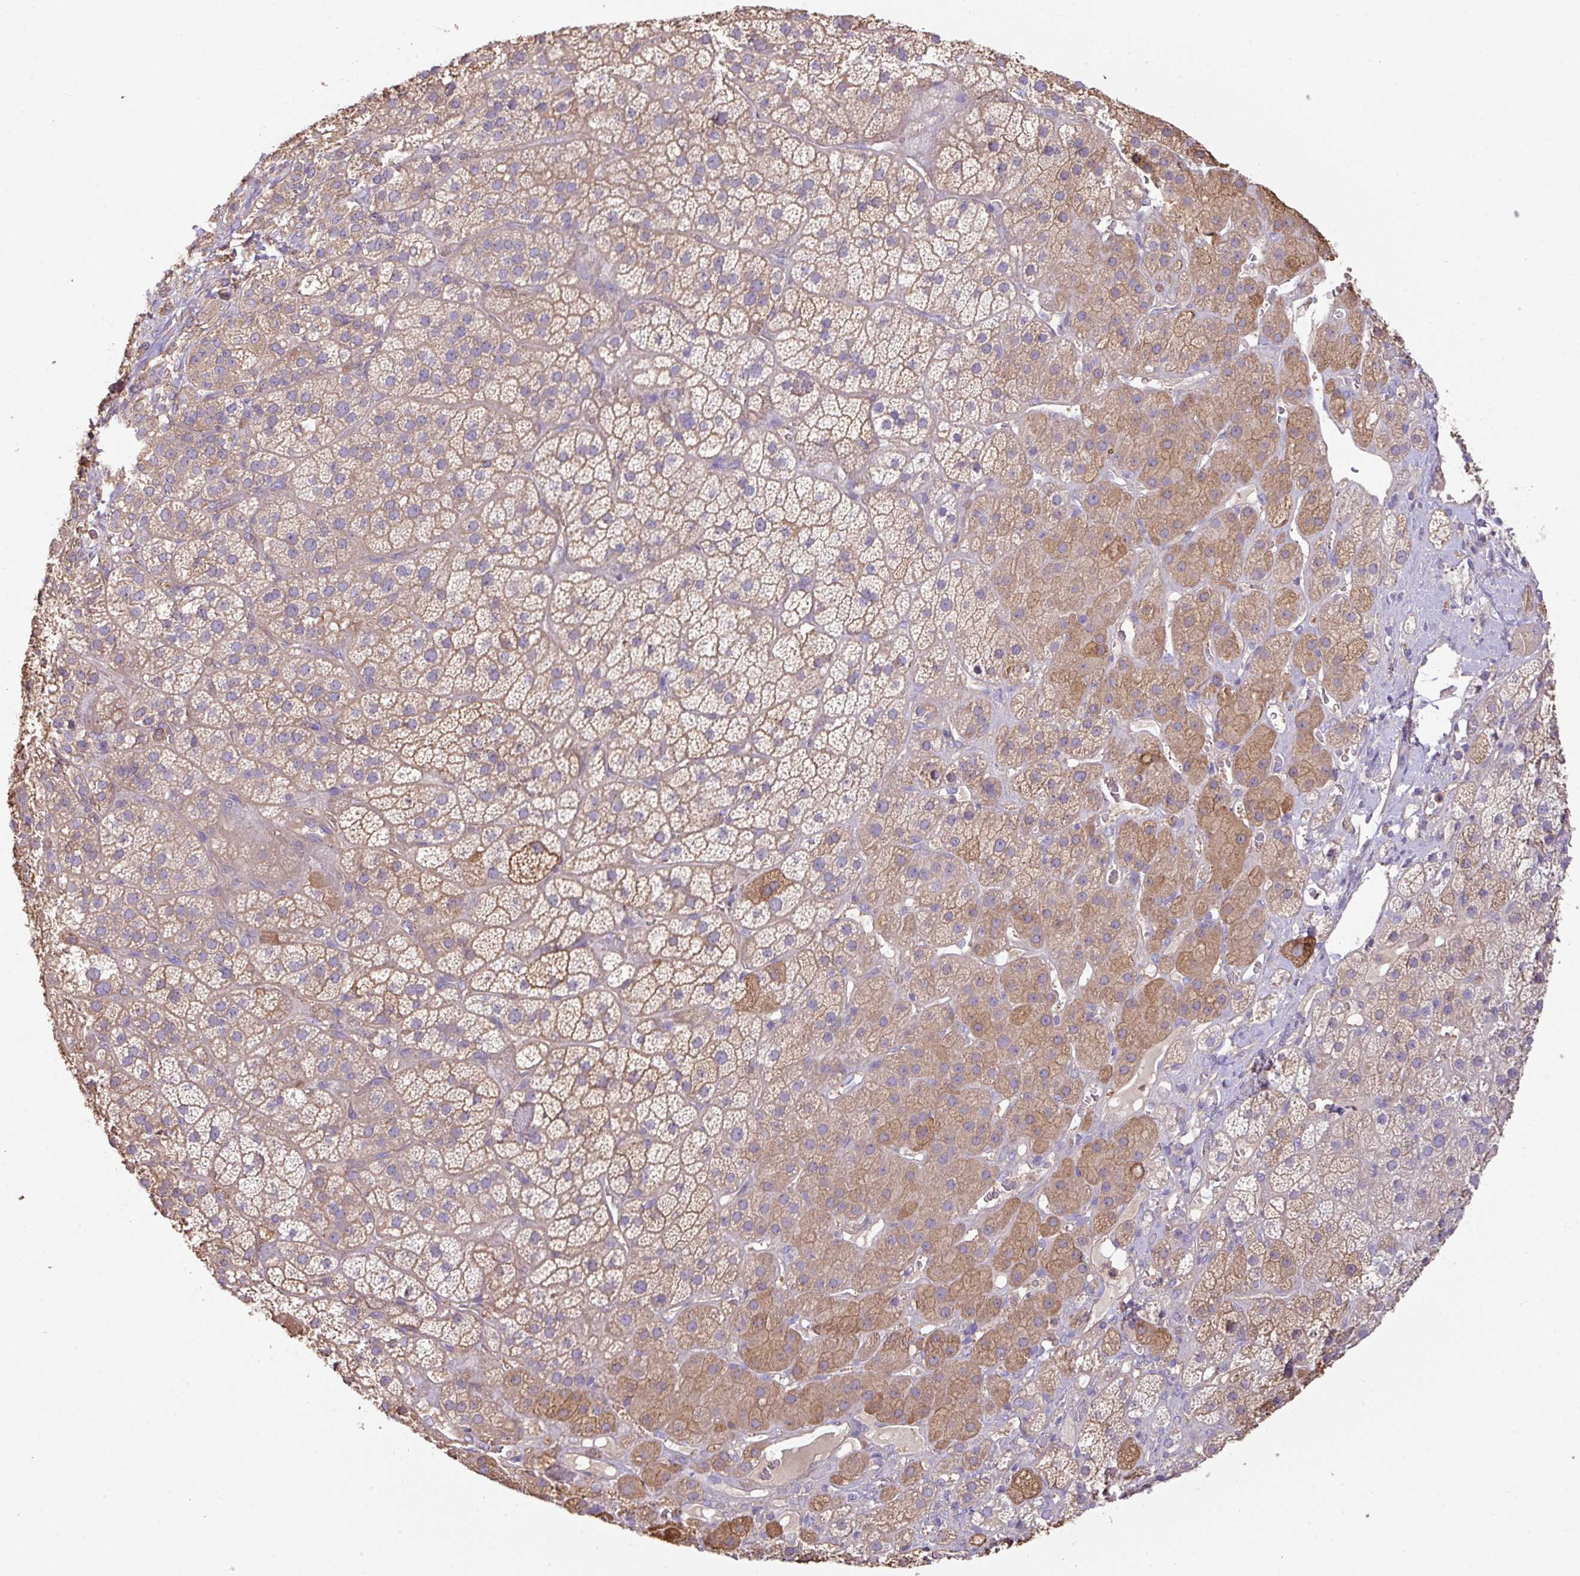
{"staining": {"intensity": "moderate", "quantity": "25%-75%", "location": "cytoplasmic/membranous"}, "tissue": "adrenal gland", "cell_type": "Glandular cells", "image_type": "normal", "snomed": [{"axis": "morphology", "description": "Normal tissue, NOS"}, {"axis": "topography", "description": "Adrenal gland"}], "caption": "Protein staining reveals moderate cytoplasmic/membranous positivity in approximately 25%-75% of glandular cells in benign adrenal gland. The protein is stained brown, and the nuclei are stained in blue (DAB IHC with brightfield microscopy, high magnification).", "gene": "CALML4", "patient": {"sex": "male", "age": 57}}